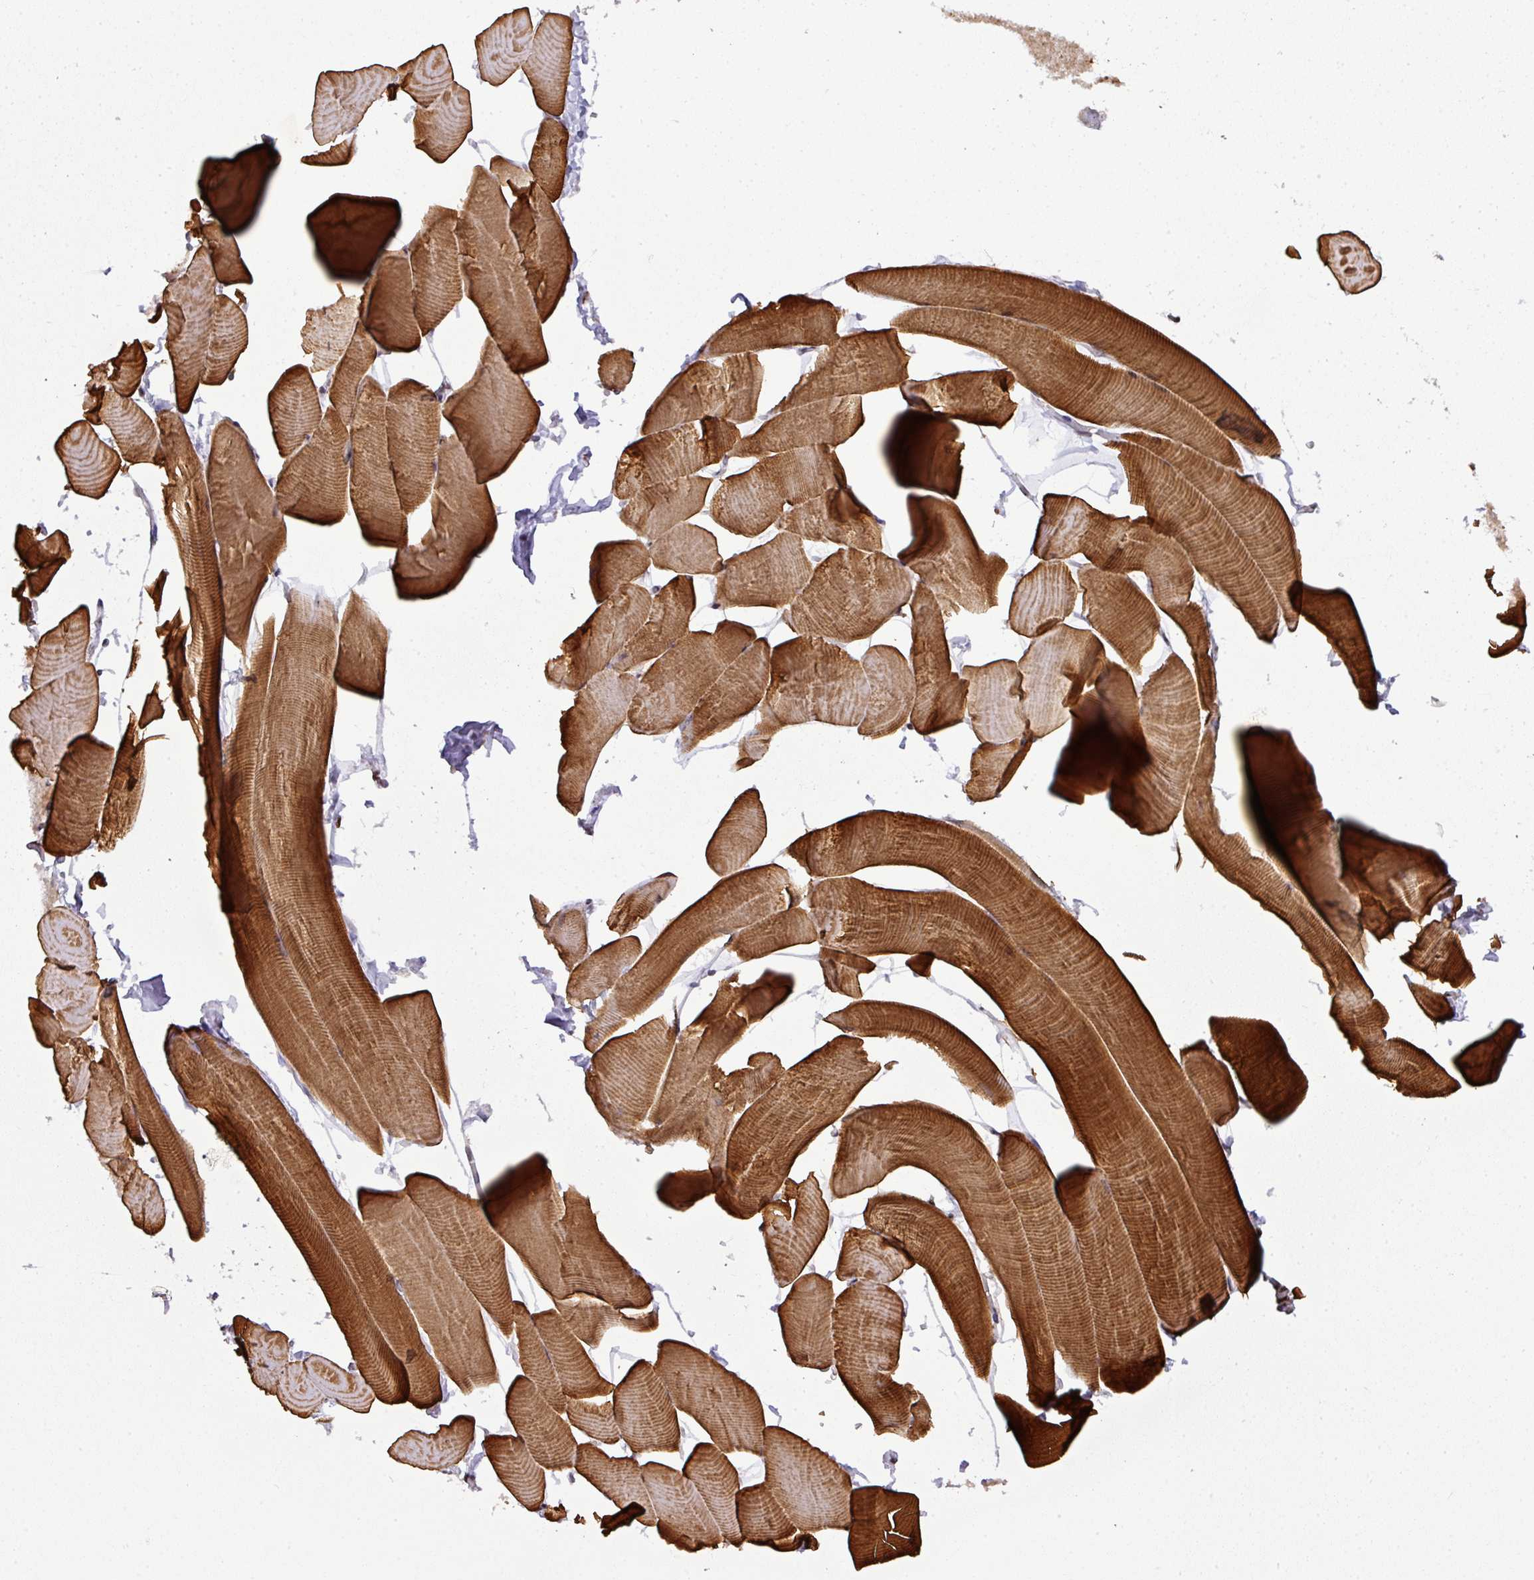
{"staining": {"intensity": "strong", "quantity": ">75%", "location": "cytoplasmic/membranous"}, "tissue": "skeletal muscle", "cell_type": "Myocytes", "image_type": "normal", "snomed": [{"axis": "morphology", "description": "Normal tissue, NOS"}, {"axis": "topography", "description": "Skeletal muscle"}], "caption": "Myocytes show high levels of strong cytoplasmic/membranous expression in about >75% of cells in unremarkable skeletal muscle. (Brightfield microscopy of DAB IHC at high magnification).", "gene": "MYSM1", "patient": {"sex": "male", "age": 25}}